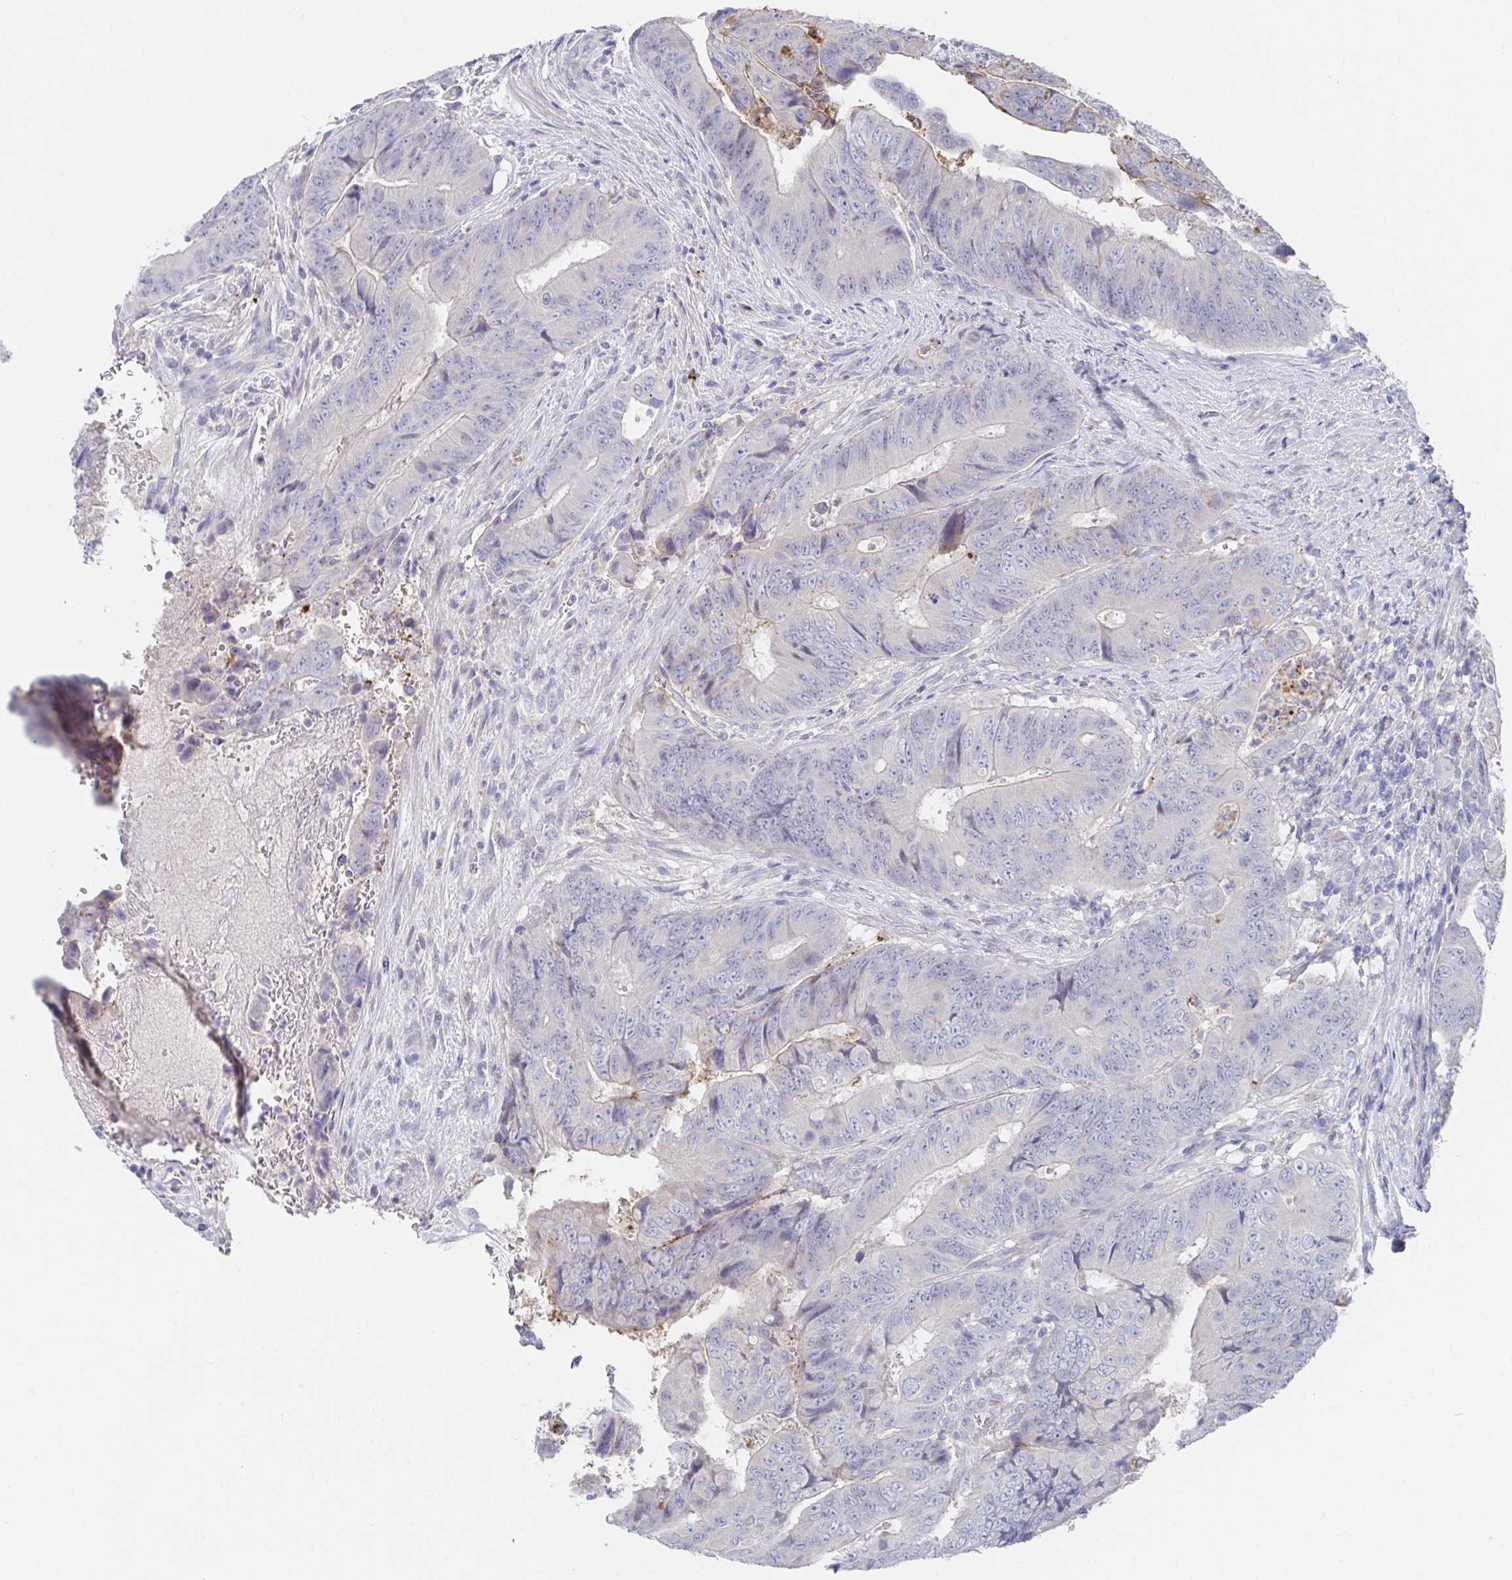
{"staining": {"intensity": "negative", "quantity": "none", "location": "none"}, "tissue": "colorectal cancer", "cell_type": "Tumor cells", "image_type": "cancer", "snomed": [{"axis": "morphology", "description": "Adenocarcinoma, NOS"}, {"axis": "topography", "description": "Colon"}], "caption": "High magnification brightfield microscopy of colorectal cancer stained with DAB (3,3'-diaminobenzidine) (brown) and counterstained with hematoxylin (blue): tumor cells show no significant staining.", "gene": "KCNK5", "patient": {"sex": "female", "age": 48}}